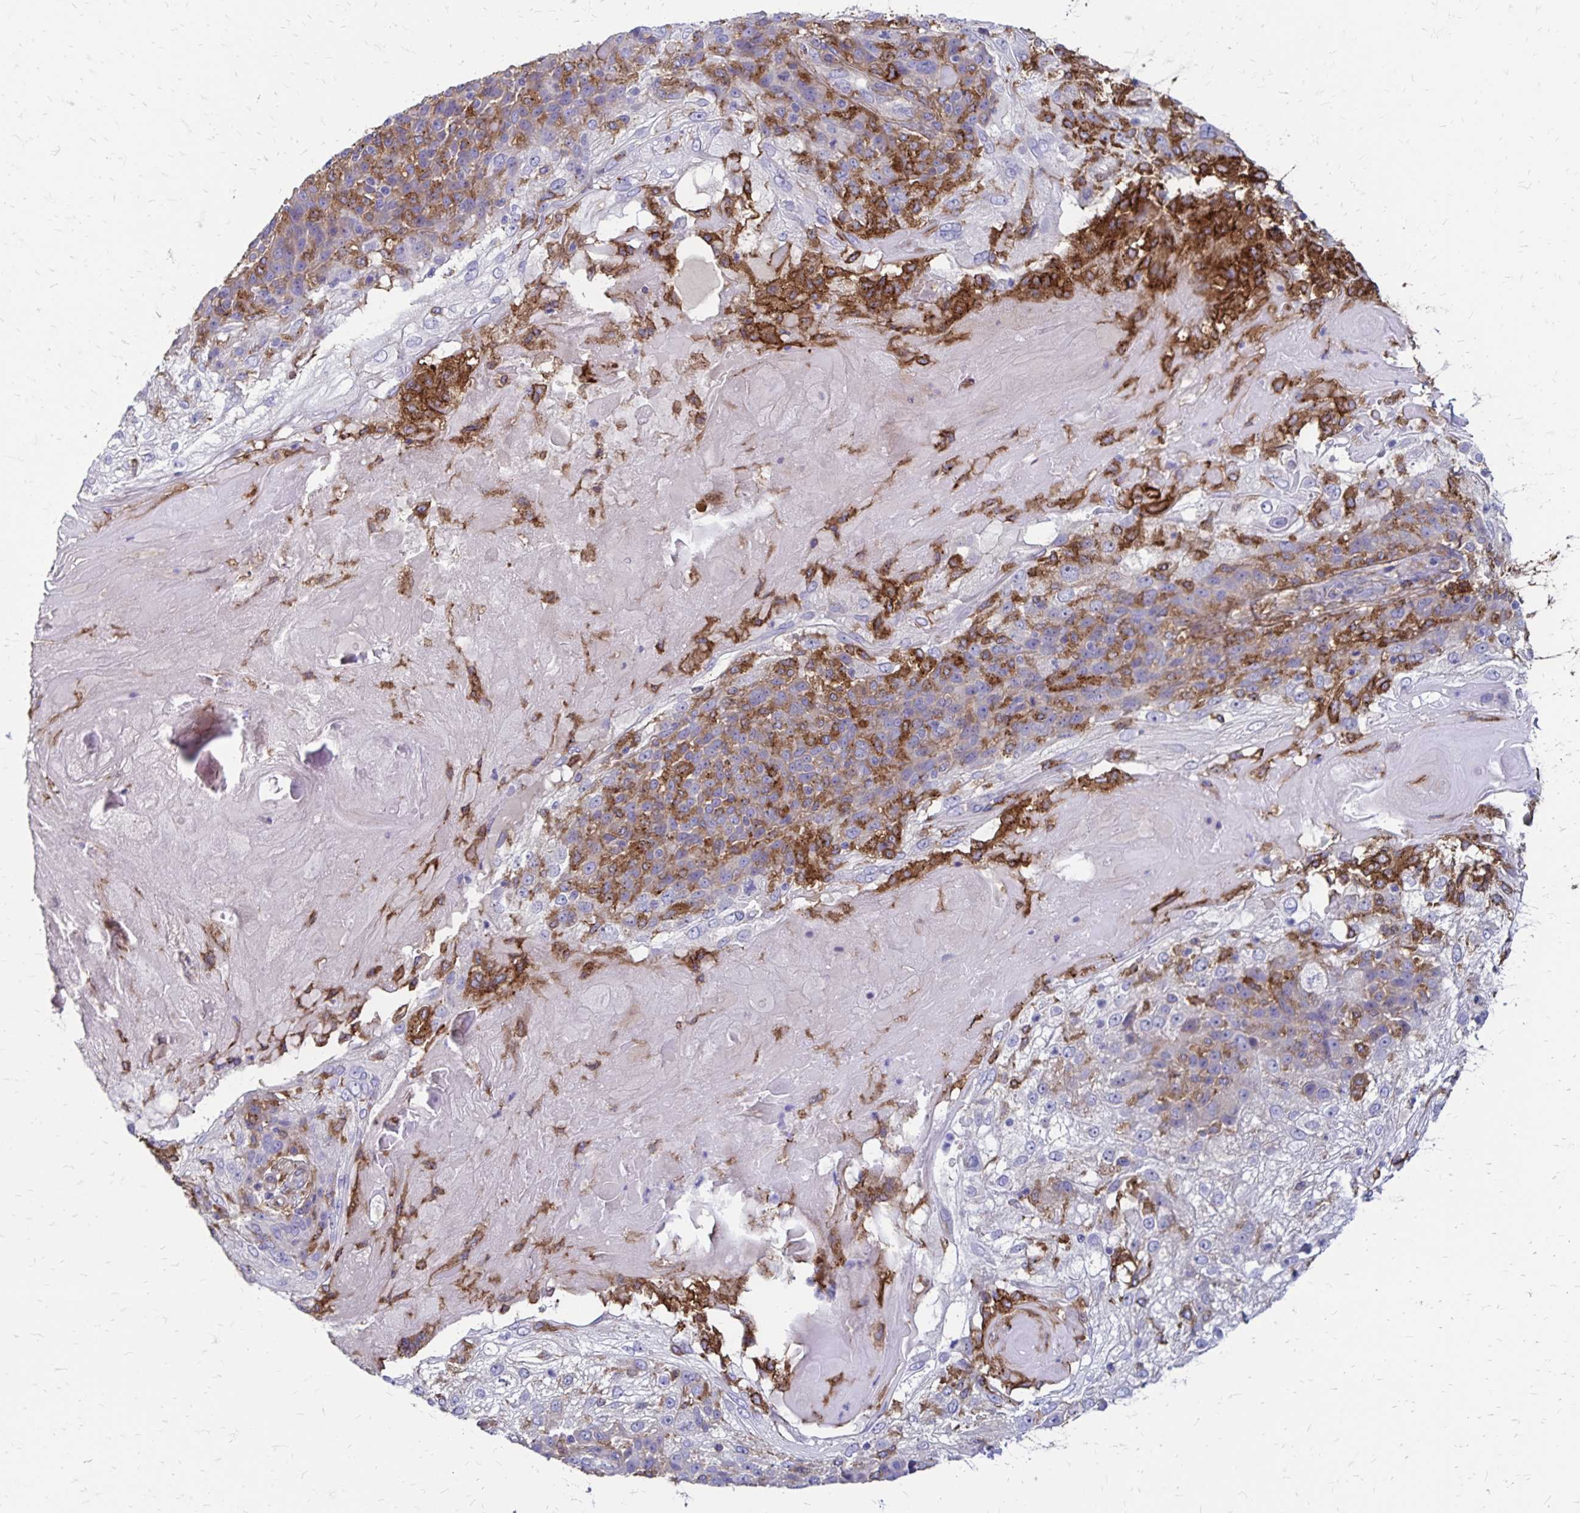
{"staining": {"intensity": "negative", "quantity": "none", "location": "none"}, "tissue": "skin cancer", "cell_type": "Tumor cells", "image_type": "cancer", "snomed": [{"axis": "morphology", "description": "Normal tissue, NOS"}, {"axis": "morphology", "description": "Squamous cell carcinoma, NOS"}, {"axis": "topography", "description": "Skin"}], "caption": "This histopathology image is of skin squamous cell carcinoma stained with immunohistochemistry to label a protein in brown with the nuclei are counter-stained blue. There is no positivity in tumor cells.", "gene": "TNS3", "patient": {"sex": "female", "age": 83}}